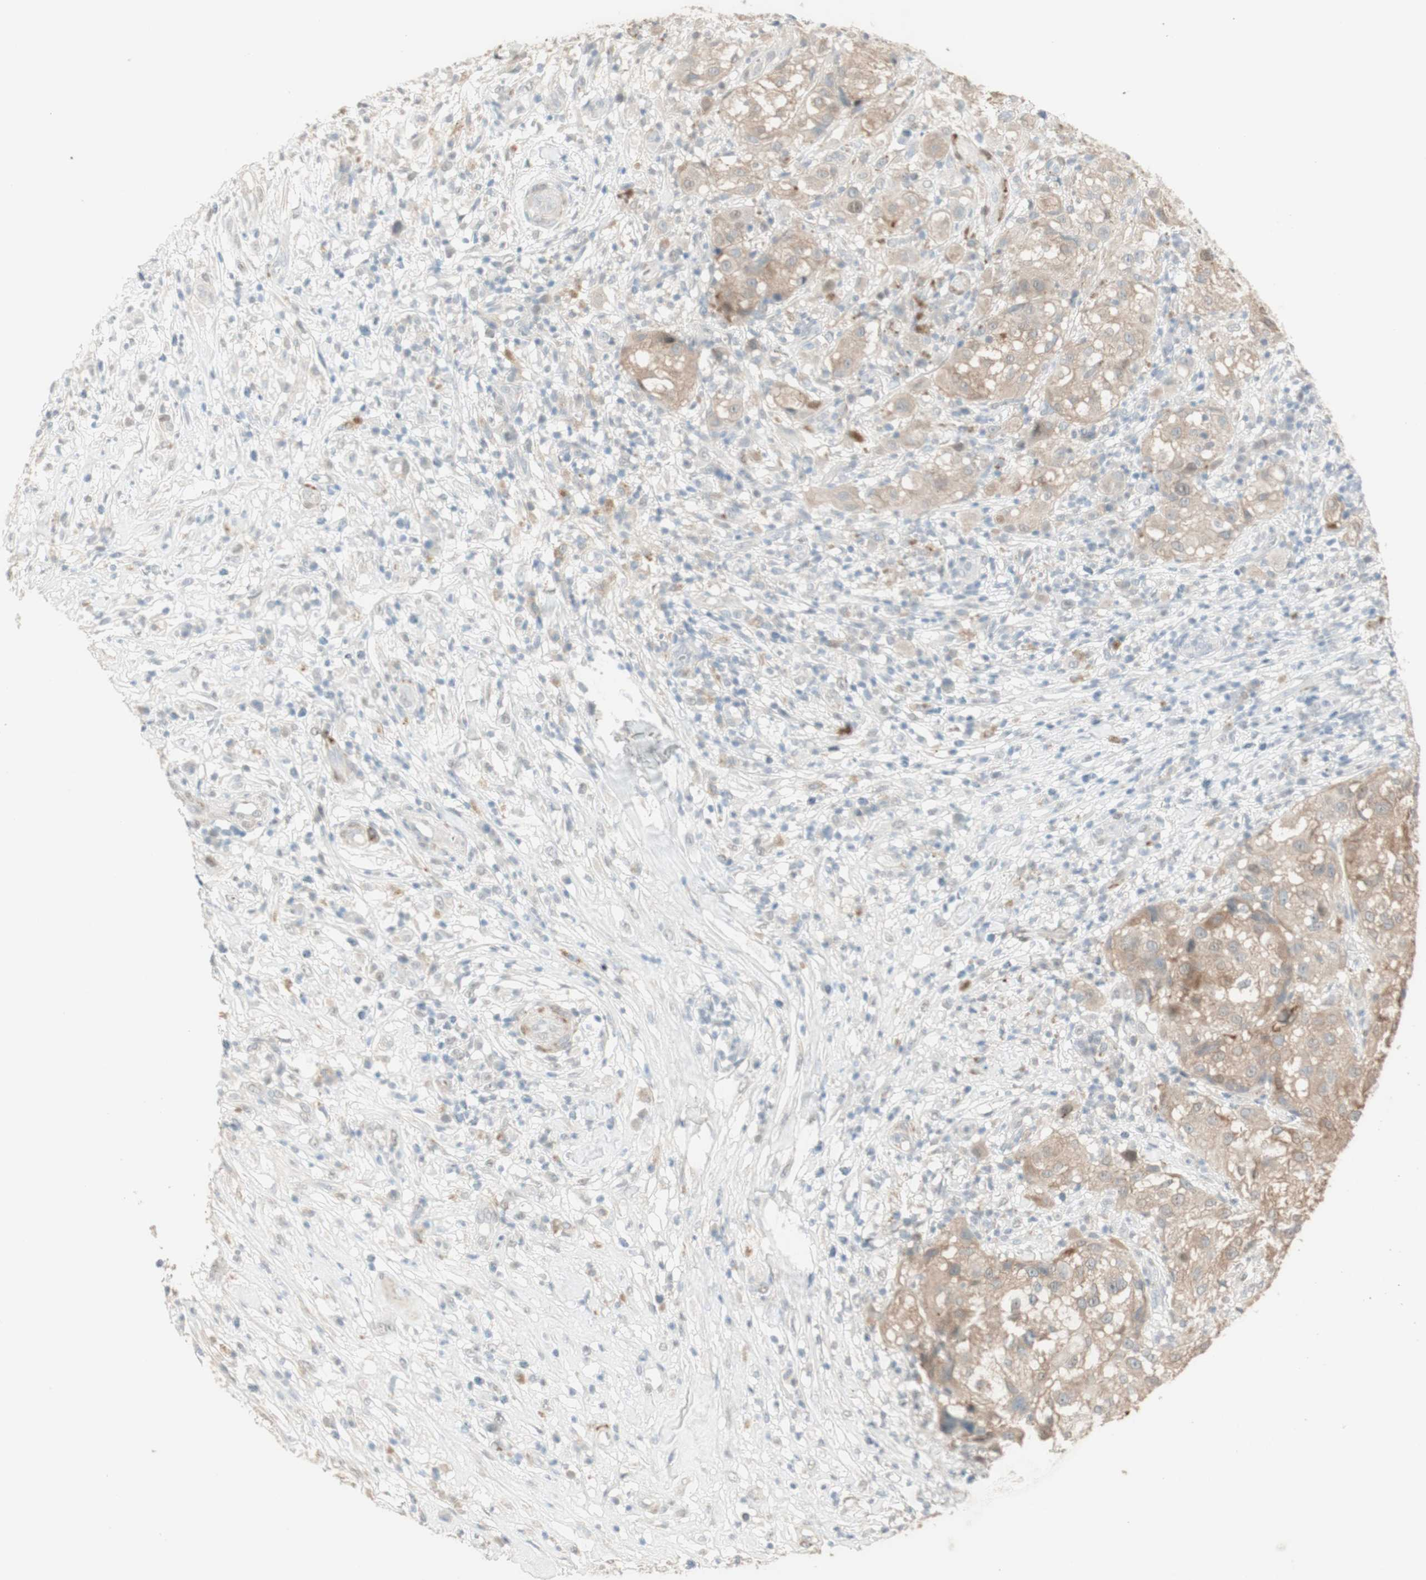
{"staining": {"intensity": "weak", "quantity": ">75%", "location": "cytoplasmic/membranous"}, "tissue": "melanoma", "cell_type": "Tumor cells", "image_type": "cancer", "snomed": [{"axis": "morphology", "description": "Necrosis, NOS"}, {"axis": "morphology", "description": "Malignant melanoma, NOS"}, {"axis": "topography", "description": "Skin"}], "caption": "Immunohistochemistry (DAB) staining of human melanoma reveals weak cytoplasmic/membranous protein expression in about >75% of tumor cells. (DAB IHC with brightfield microscopy, high magnification).", "gene": "MUC3A", "patient": {"sex": "female", "age": 87}}